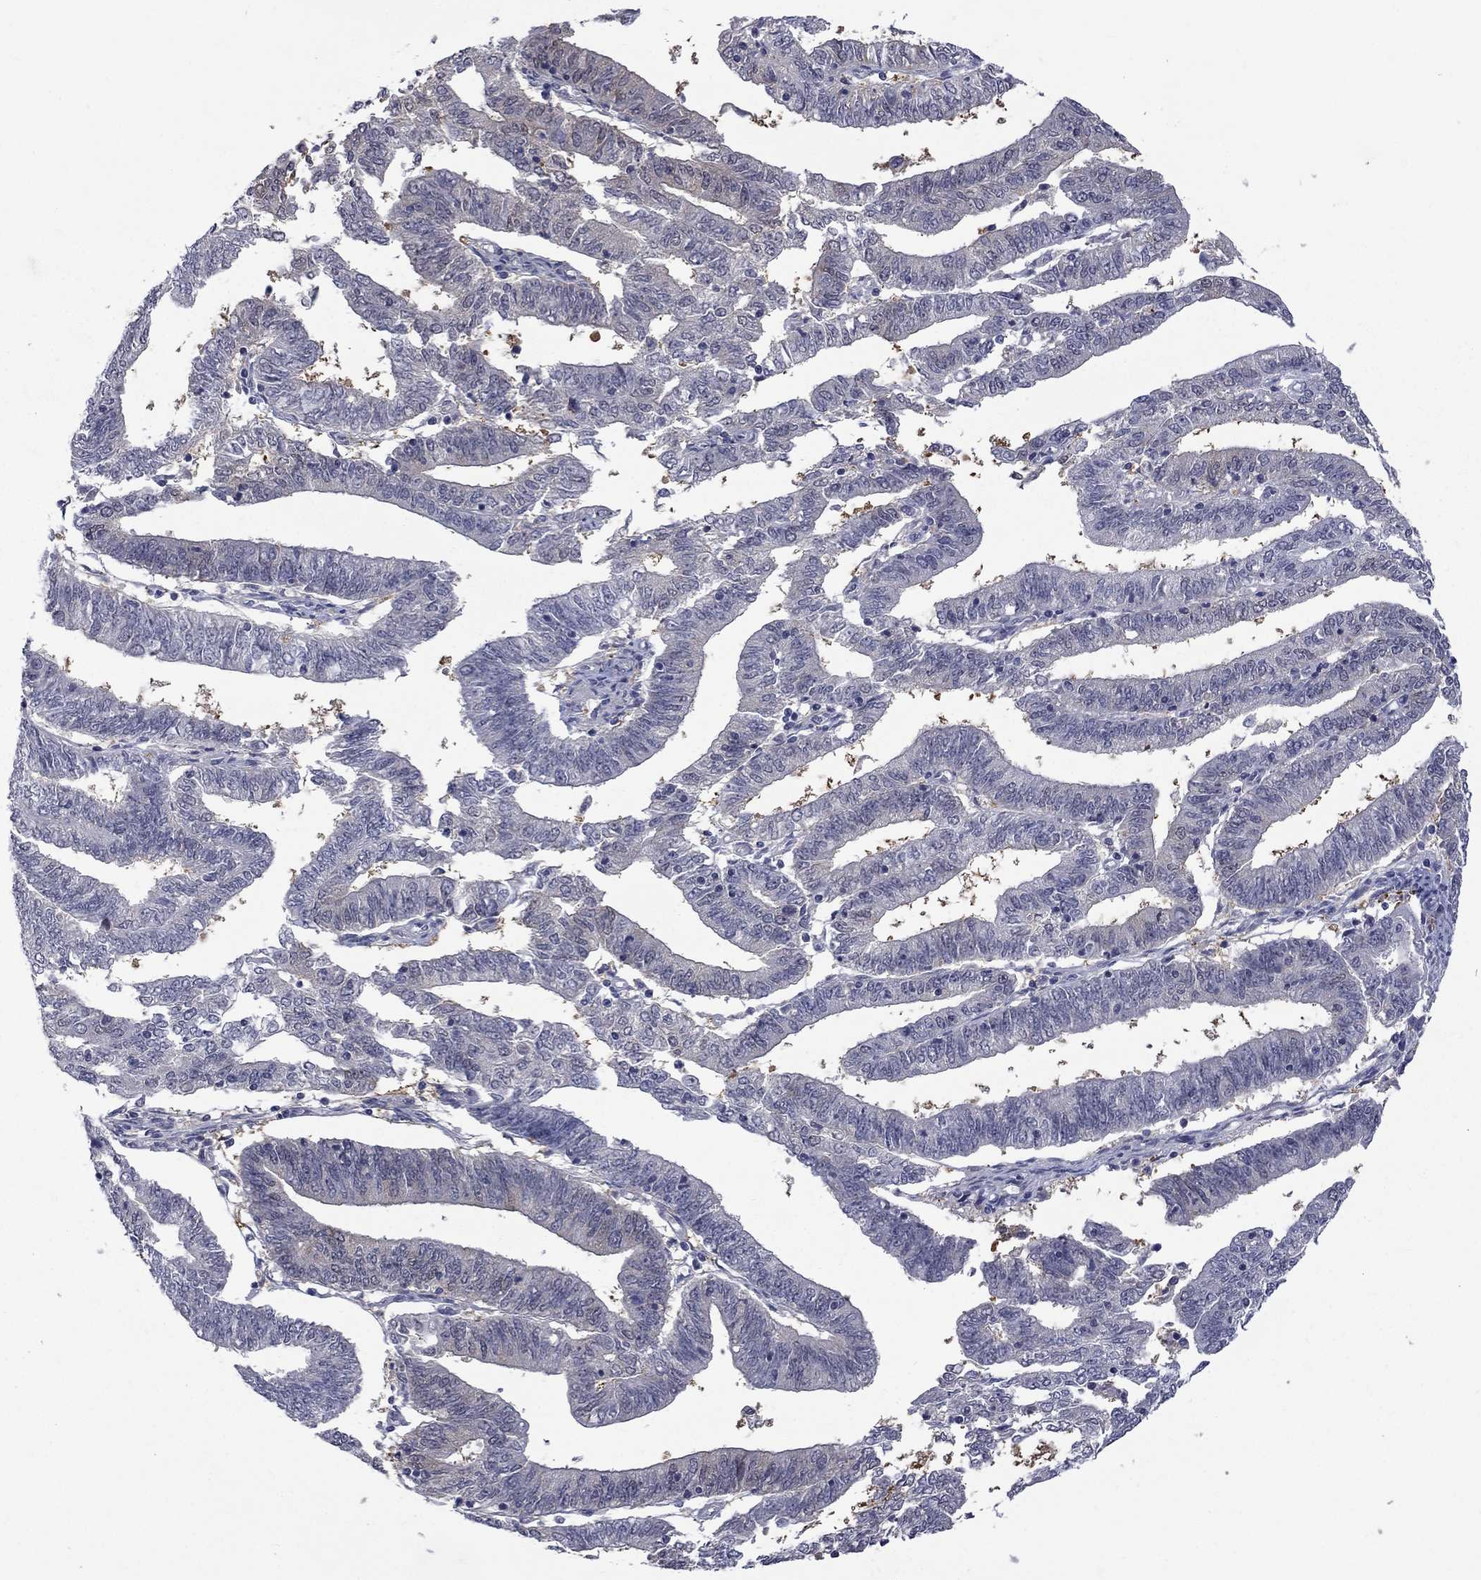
{"staining": {"intensity": "moderate", "quantity": "<25%", "location": "cytoplasmic/membranous"}, "tissue": "endometrial cancer", "cell_type": "Tumor cells", "image_type": "cancer", "snomed": [{"axis": "morphology", "description": "Adenocarcinoma, NOS"}, {"axis": "topography", "description": "Endometrium"}], "caption": "A micrograph showing moderate cytoplasmic/membranous expression in approximately <25% of tumor cells in endometrial adenocarcinoma, as visualized by brown immunohistochemical staining.", "gene": "CBR1", "patient": {"sex": "female", "age": 82}}